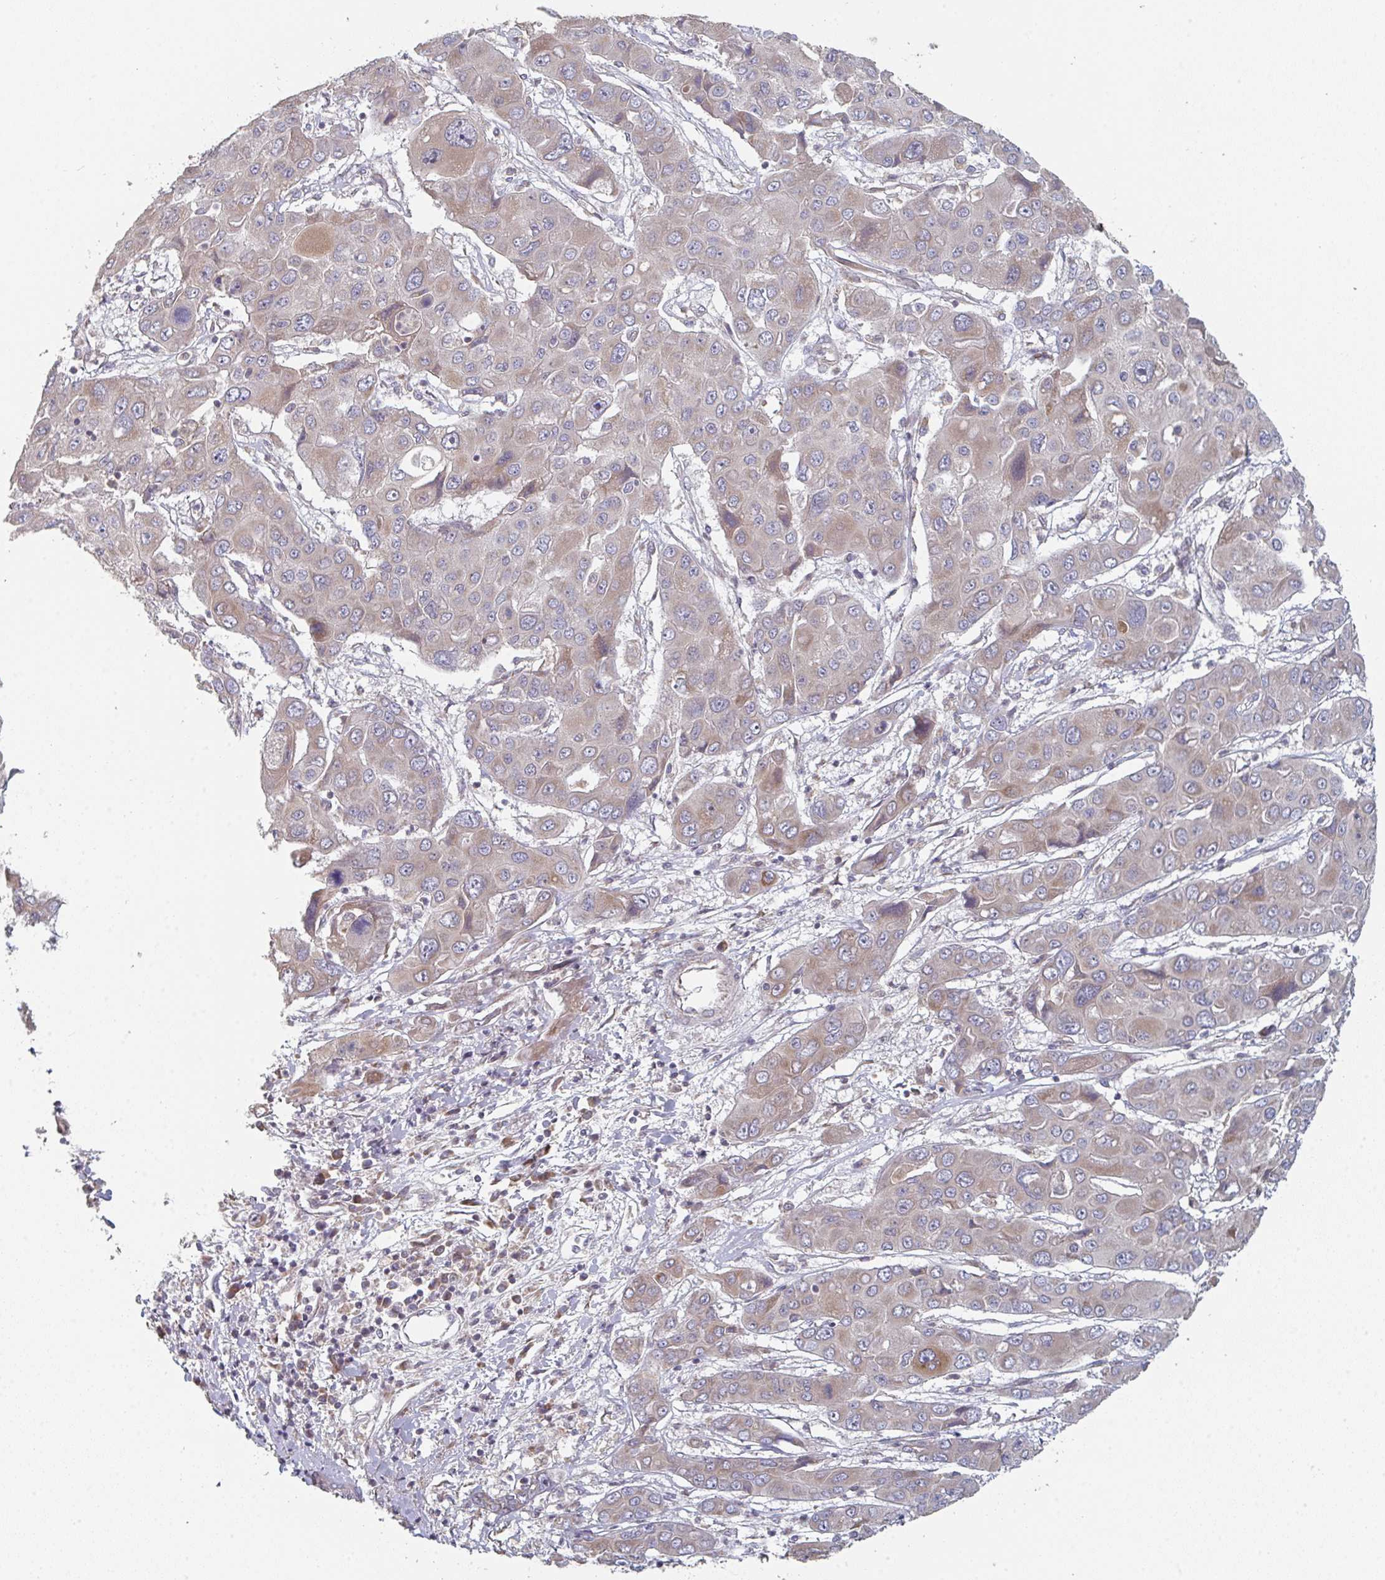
{"staining": {"intensity": "weak", "quantity": "<25%", "location": "cytoplasmic/membranous"}, "tissue": "liver cancer", "cell_type": "Tumor cells", "image_type": "cancer", "snomed": [{"axis": "morphology", "description": "Cholangiocarcinoma"}, {"axis": "topography", "description": "Liver"}], "caption": "DAB (3,3'-diaminobenzidine) immunohistochemical staining of human liver cholangiocarcinoma reveals no significant expression in tumor cells.", "gene": "ELOVL1", "patient": {"sex": "male", "age": 67}}